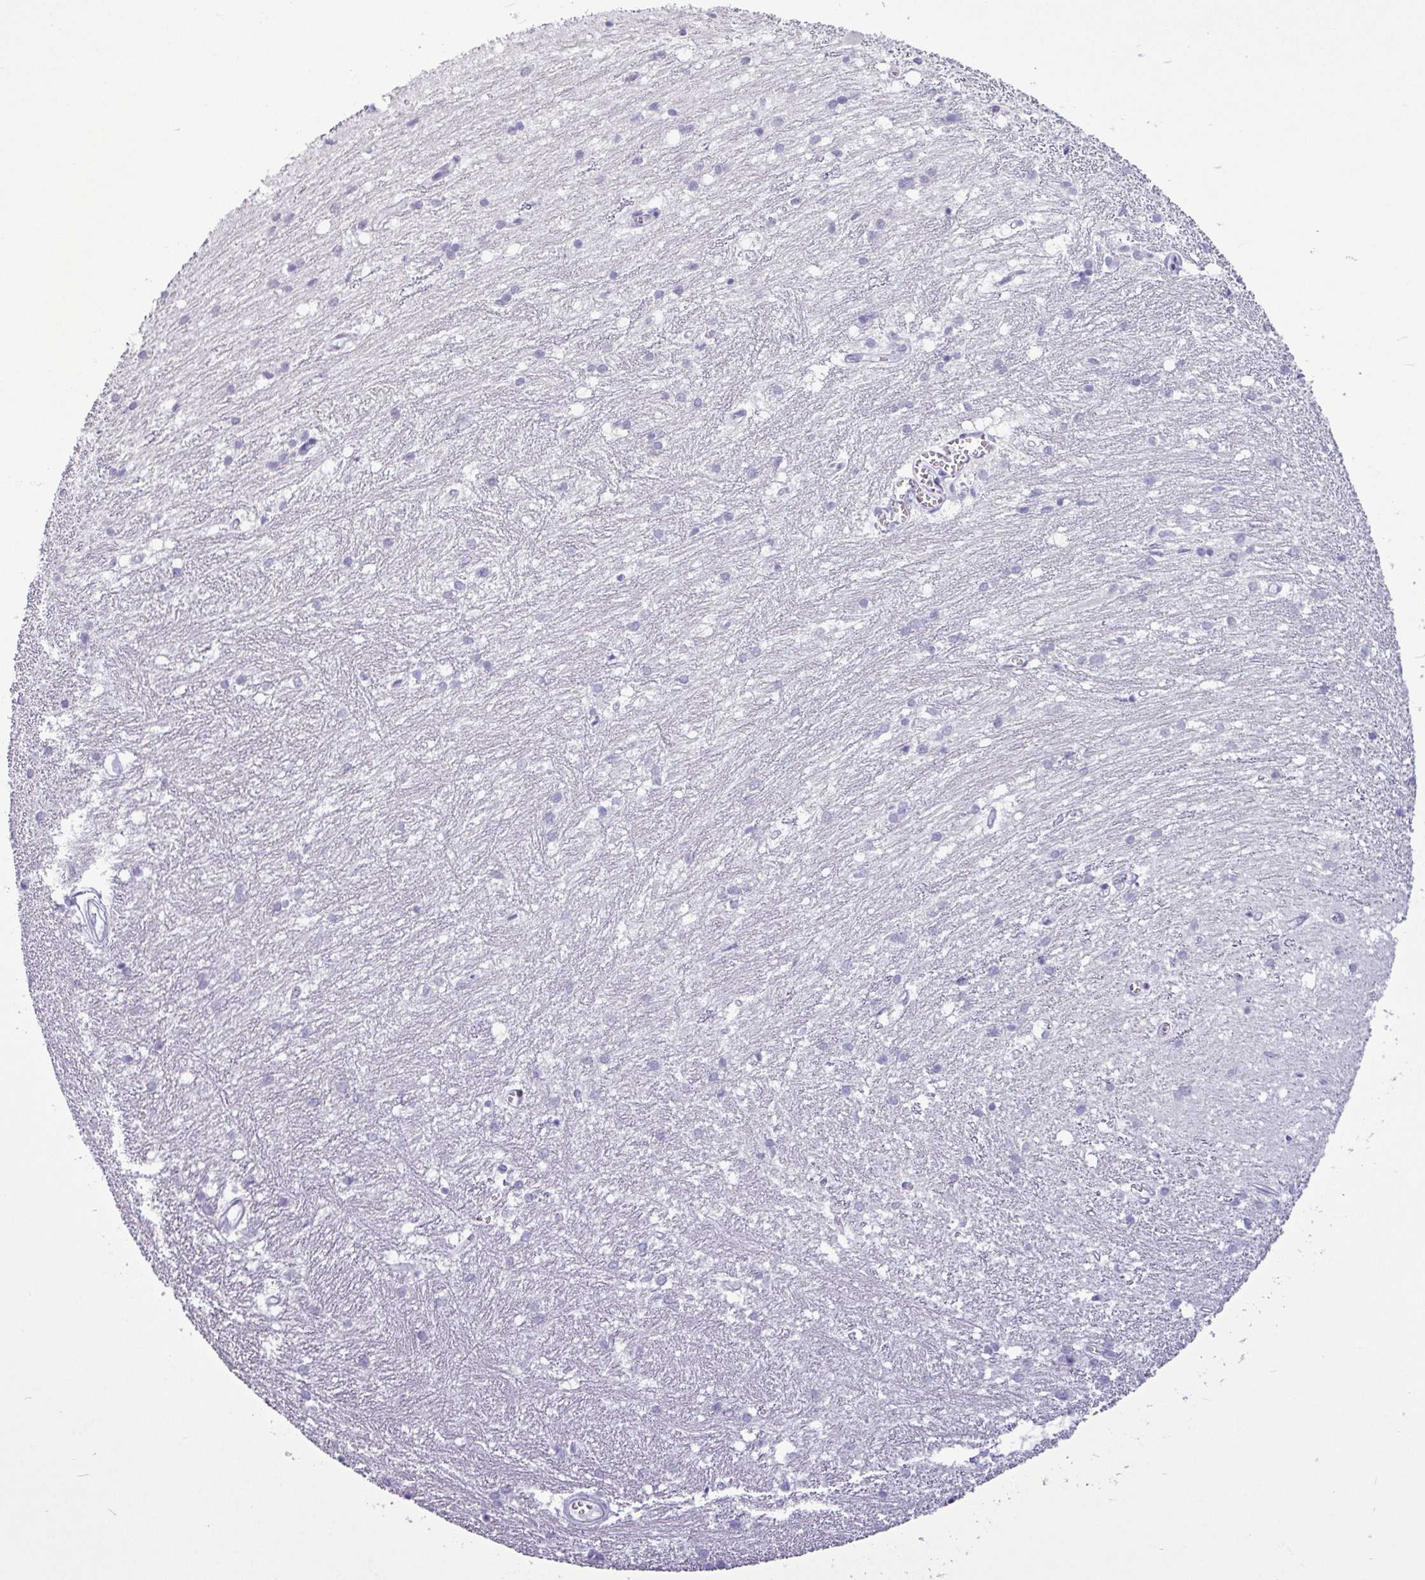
{"staining": {"intensity": "negative", "quantity": "none", "location": "none"}, "tissue": "caudate", "cell_type": "Glial cells", "image_type": "normal", "snomed": [{"axis": "morphology", "description": "Normal tissue, NOS"}, {"axis": "topography", "description": "Lateral ventricle wall"}], "caption": "Glial cells show no significant protein expression in normal caudate. (DAB IHC, high magnification).", "gene": "AMY2A", "patient": {"sex": "male", "age": 37}}